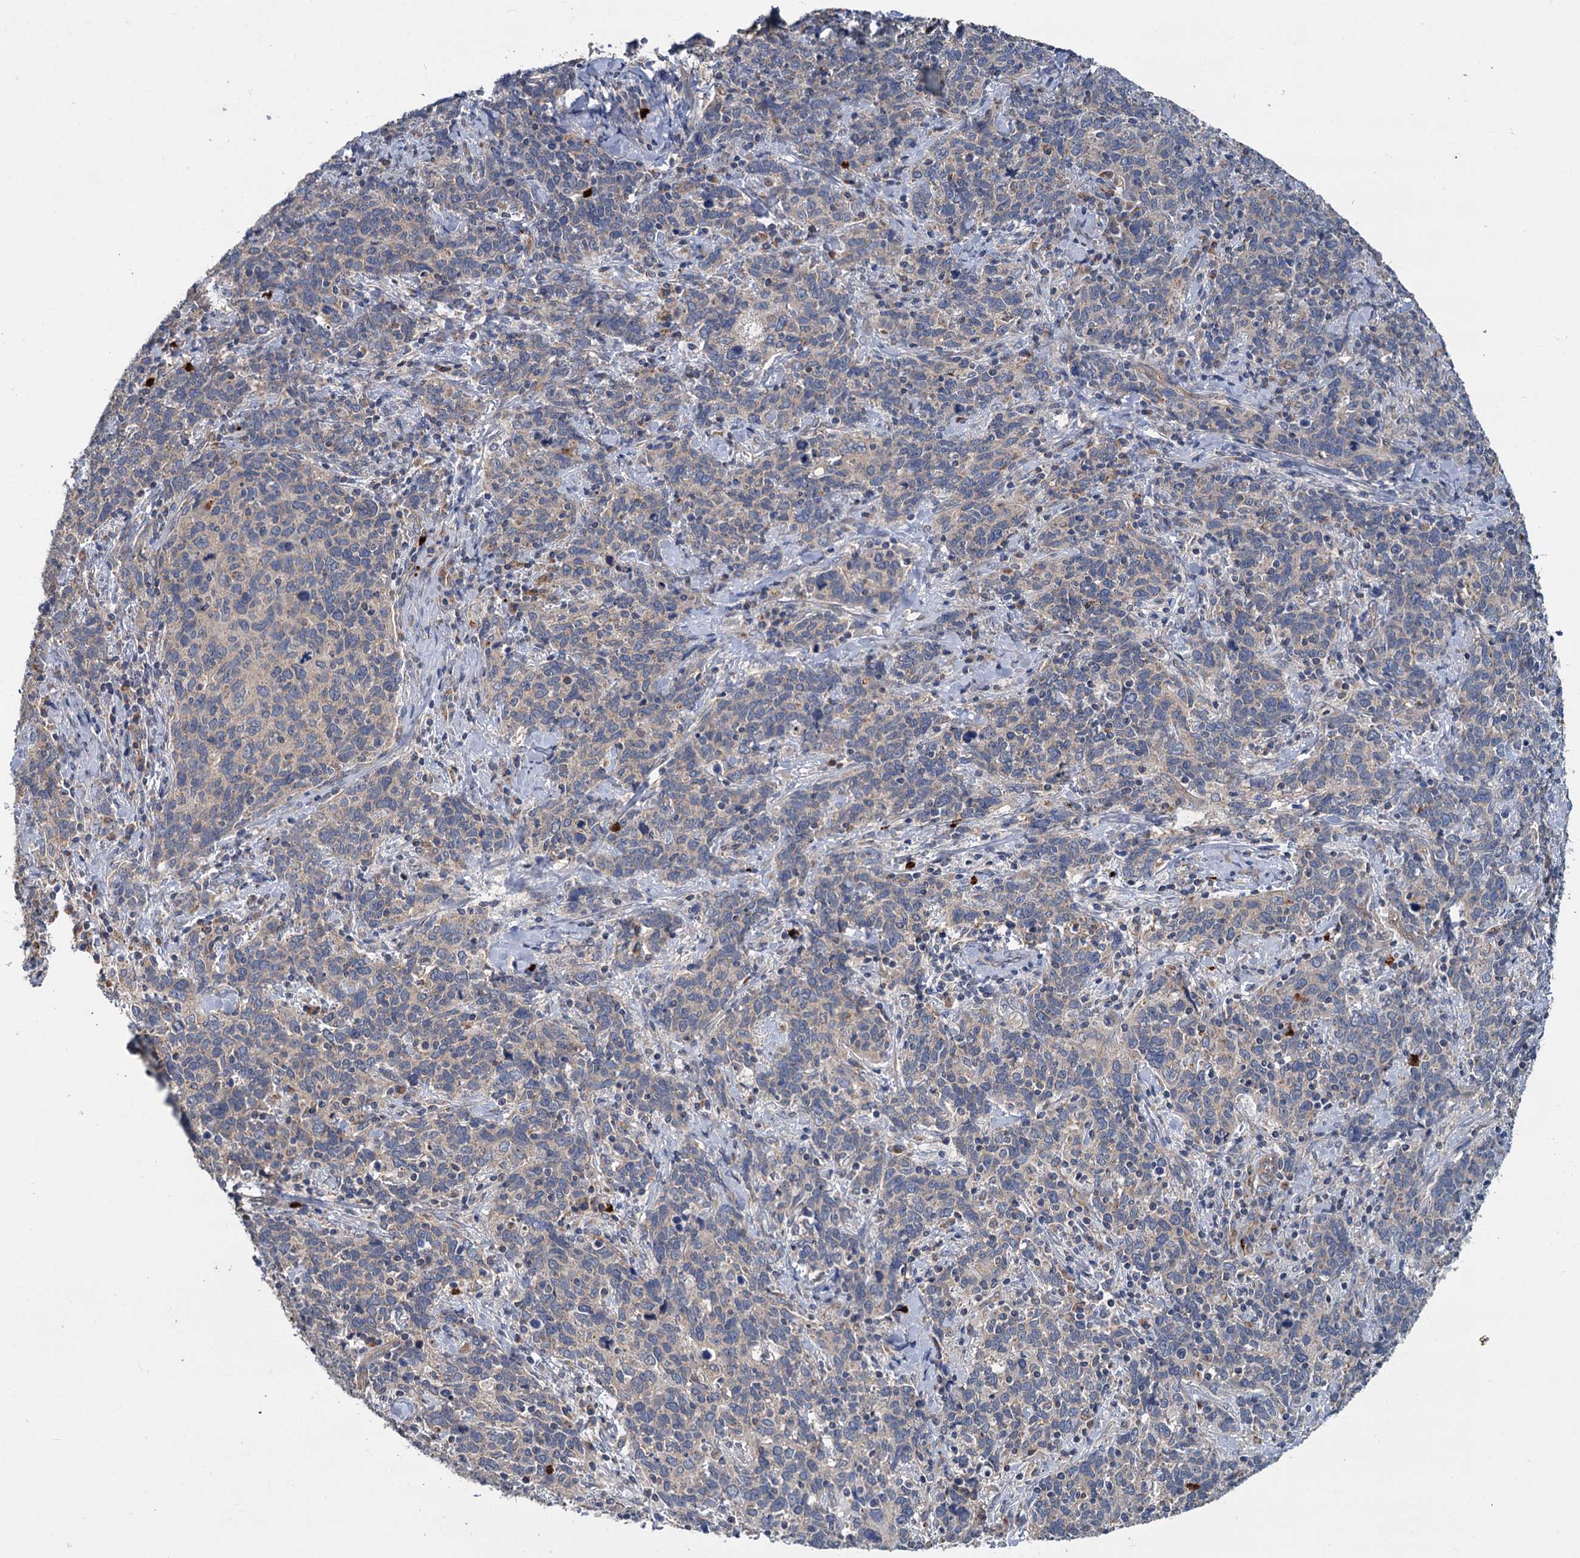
{"staining": {"intensity": "negative", "quantity": "none", "location": "none"}, "tissue": "cervical cancer", "cell_type": "Tumor cells", "image_type": "cancer", "snomed": [{"axis": "morphology", "description": "Squamous cell carcinoma, NOS"}, {"axis": "topography", "description": "Cervix"}], "caption": "A high-resolution photomicrograph shows immunohistochemistry staining of squamous cell carcinoma (cervical), which reveals no significant expression in tumor cells.", "gene": "DYNC2H1", "patient": {"sex": "female", "age": 41}}